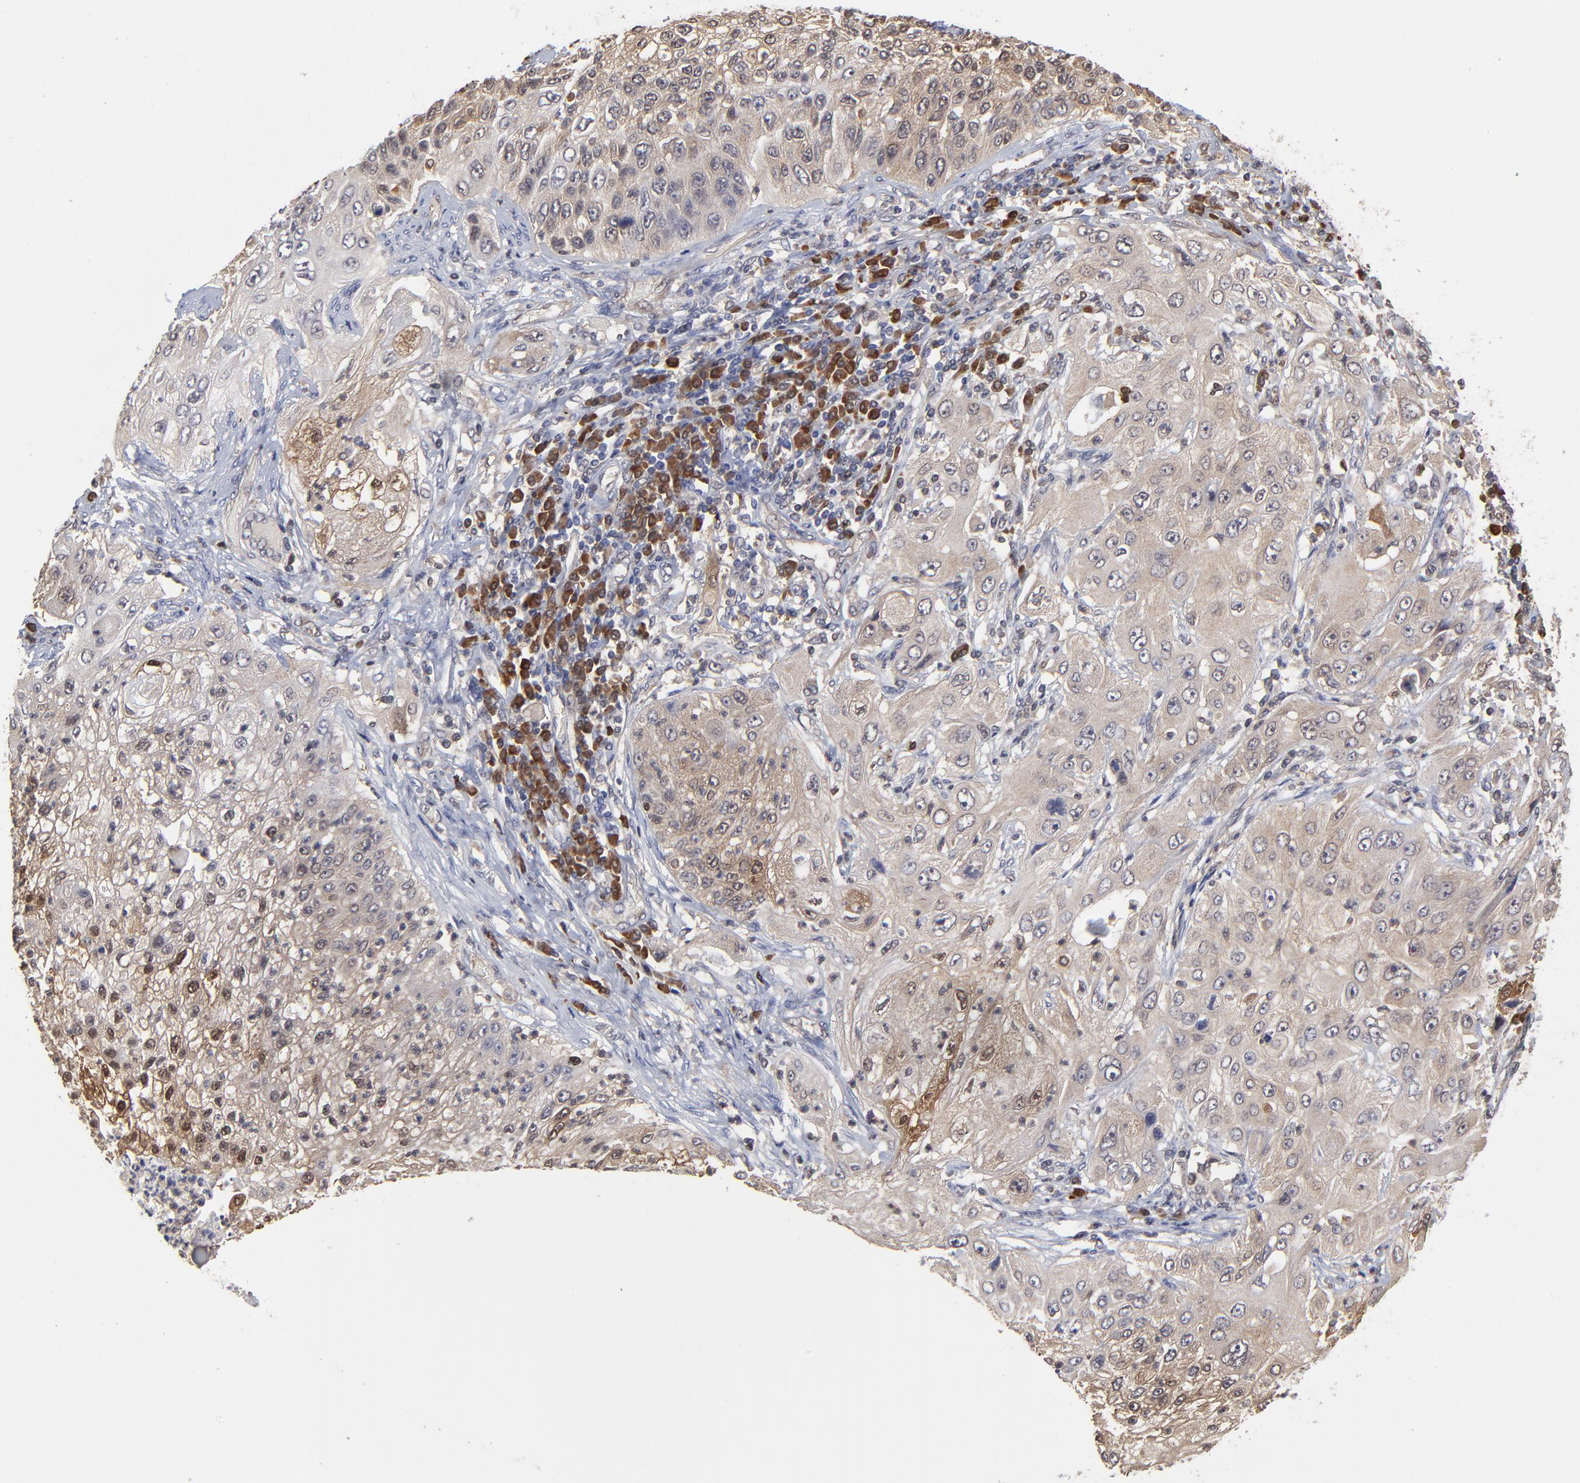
{"staining": {"intensity": "negative", "quantity": "none", "location": "none"}, "tissue": "lung cancer", "cell_type": "Tumor cells", "image_type": "cancer", "snomed": [{"axis": "morphology", "description": "Inflammation, NOS"}, {"axis": "morphology", "description": "Squamous cell carcinoma, NOS"}, {"axis": "topography", "description": "Lymph node"}, {"axis": "topography", "description": "Soft tissue"}, {"axis": "topography", "description": "Lung"}], "caption": "Histopathology image shows no significant protein expression in tumor cells of squamous cell carcinoma (lung).", "gene": "CASP3", "patient": {"sex": "male", "age": 66}}